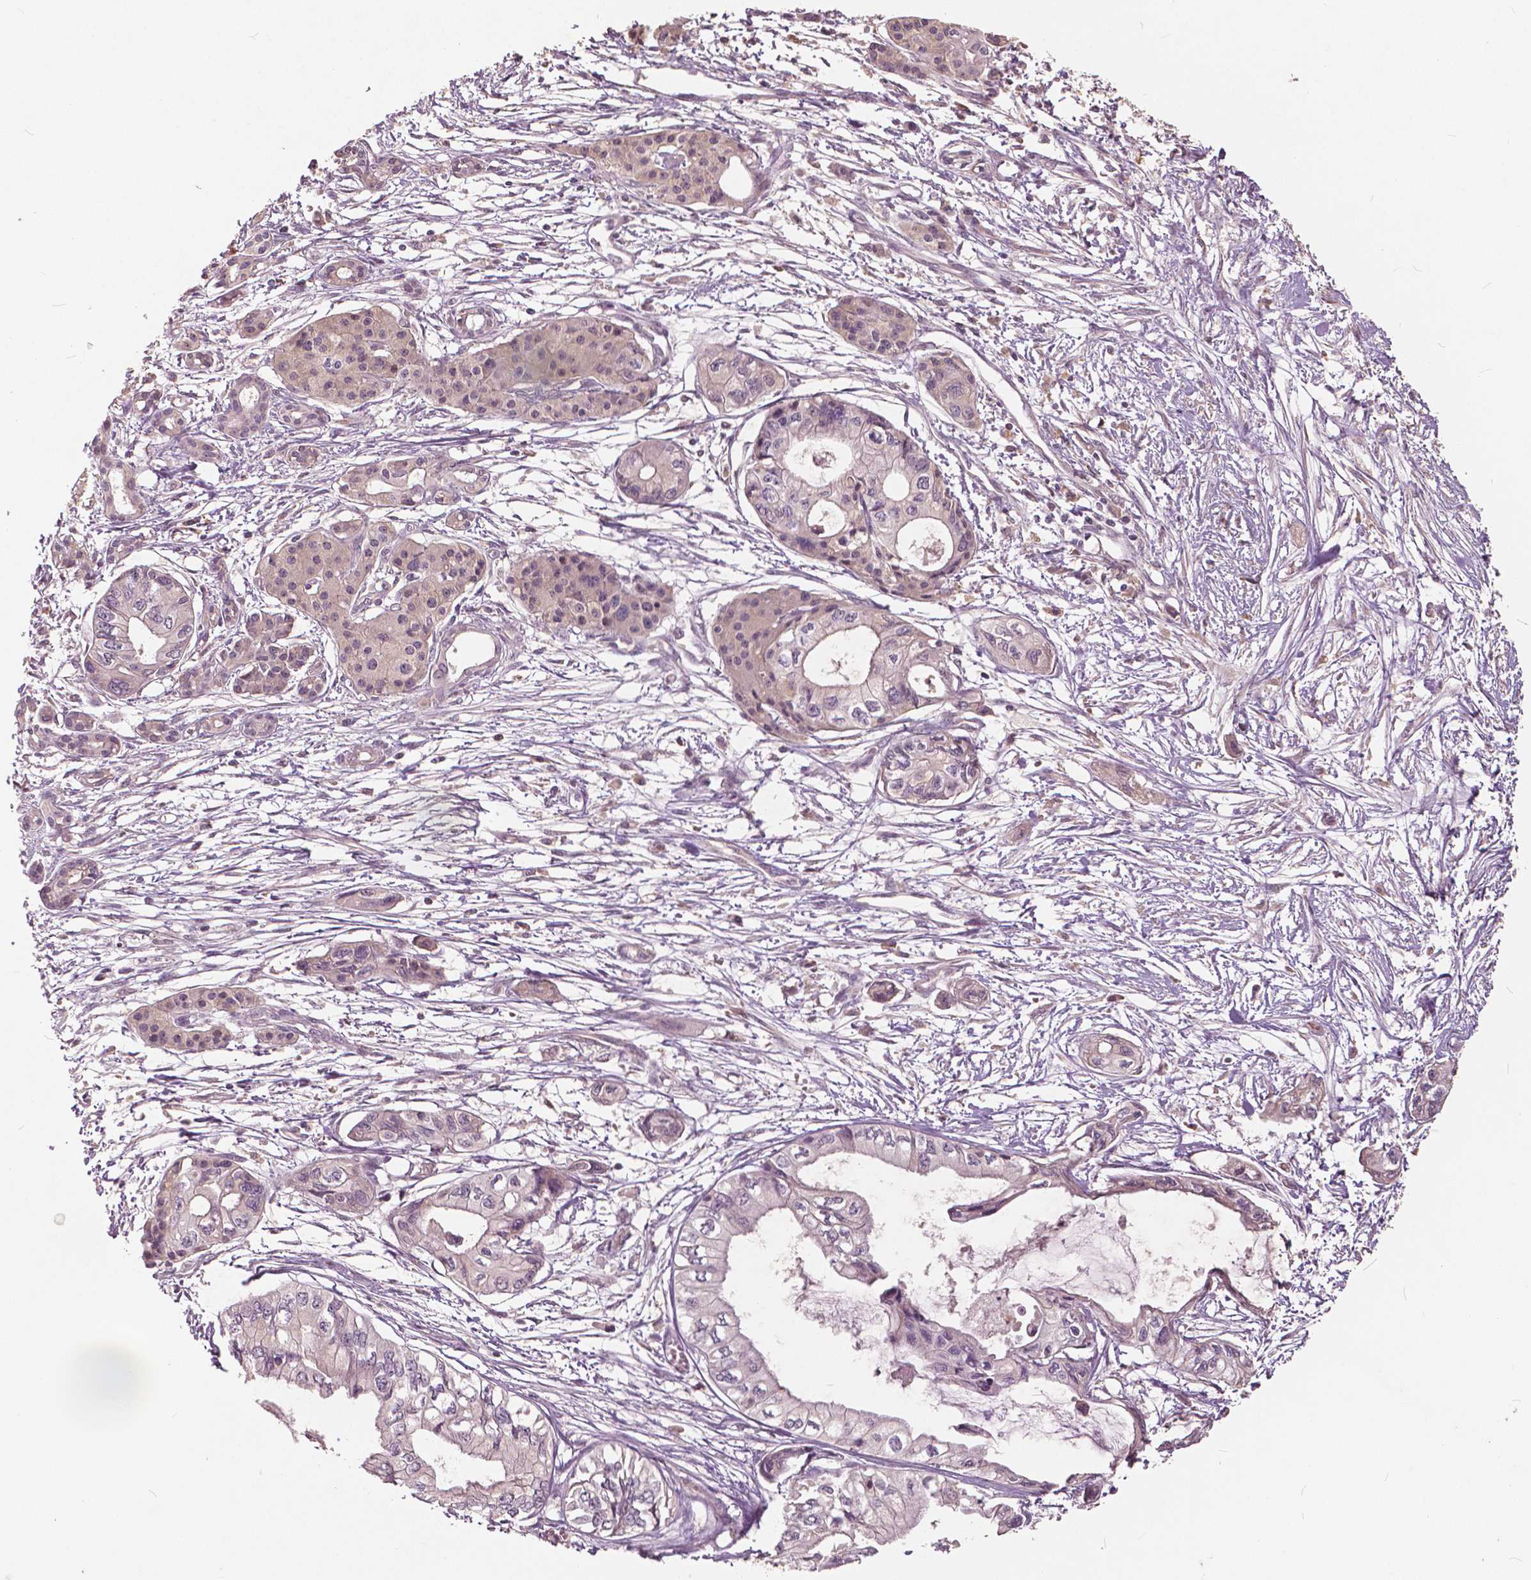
{"staining": {"intensity": "negative", "quantity": "none", "location": "none"}, "tissue": "pancreatic cancer", "cell_type": "Tumor cells", "image_type": "cancer", "snomed": [{"axis": "morphology", "description": "Adenocarcinoma, NOS"}, {"axis": "topography", "description": "Pancreas"}], "caption": "DAB immunohistochemical staining of pancreatic adenocarcinoma demonstrates no significant positivity in tumor cells. (IHC, brightfield microscopy, high magnification).", "gene": "ANGPTL4", "patient": {"sex": "female", "age": 76}}